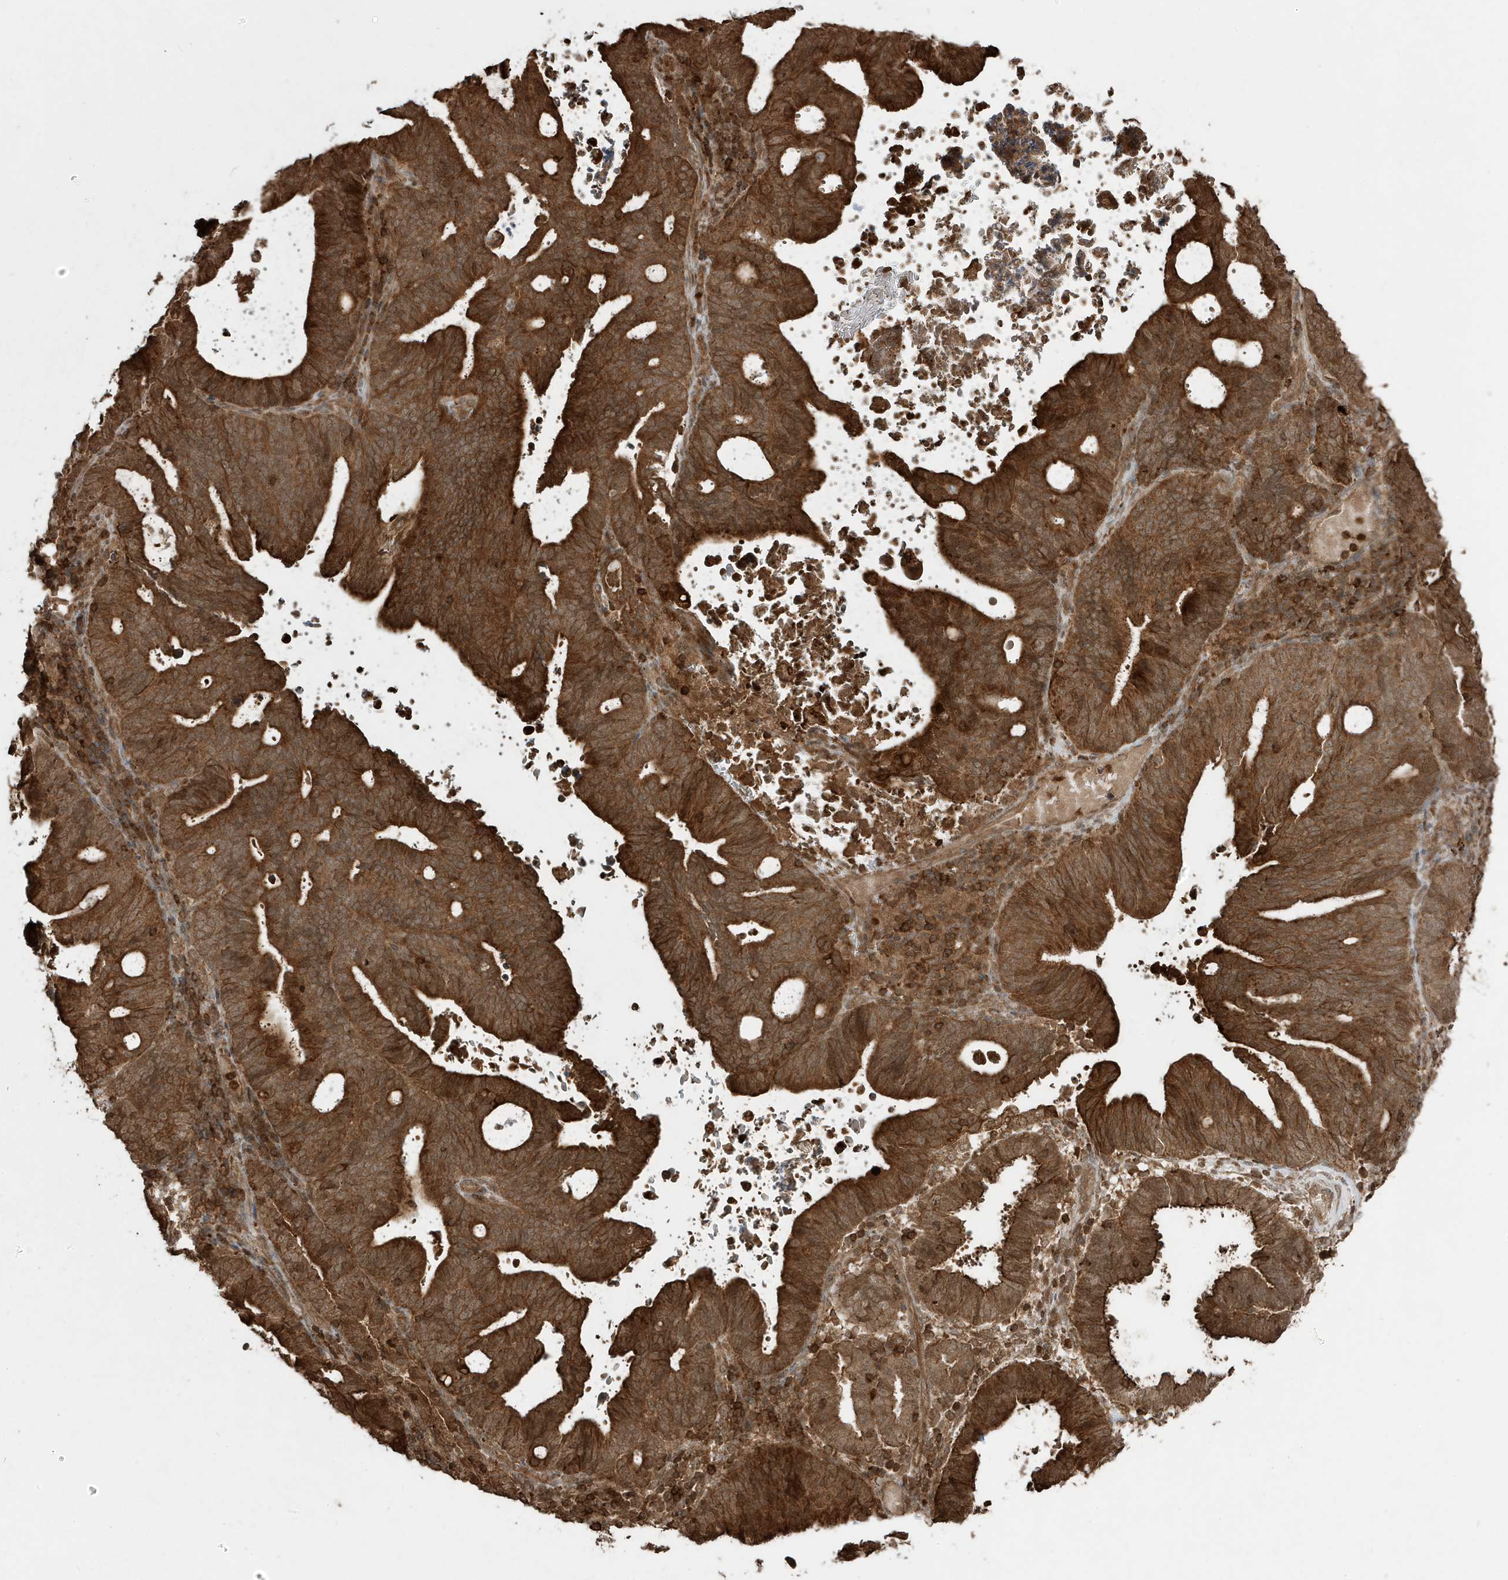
{"staining": {"intensity": "strong", "quantity": ">75%", "location": "cytoplasmic/membranous"}, "tissue": "endometrial cancer", "cell_type": "Tumor cells", "image_type": "cancer", "snomed": [{"axis": "morphology", "description": "Adenocarcinoma, NOS"}, {"axis": "topography", "description": "Uterus"}], "caption": "A high-resolution photomicrograph shows immunohistochemistry (IHC) staining of endometrial cancer (adenocarcinoma), which reveals strong cytoplasmic/membranous positivity in approximately >75% of tumor cells.", "gene": "ASAP1", "patient": {"sex": "female", "age": 83}}